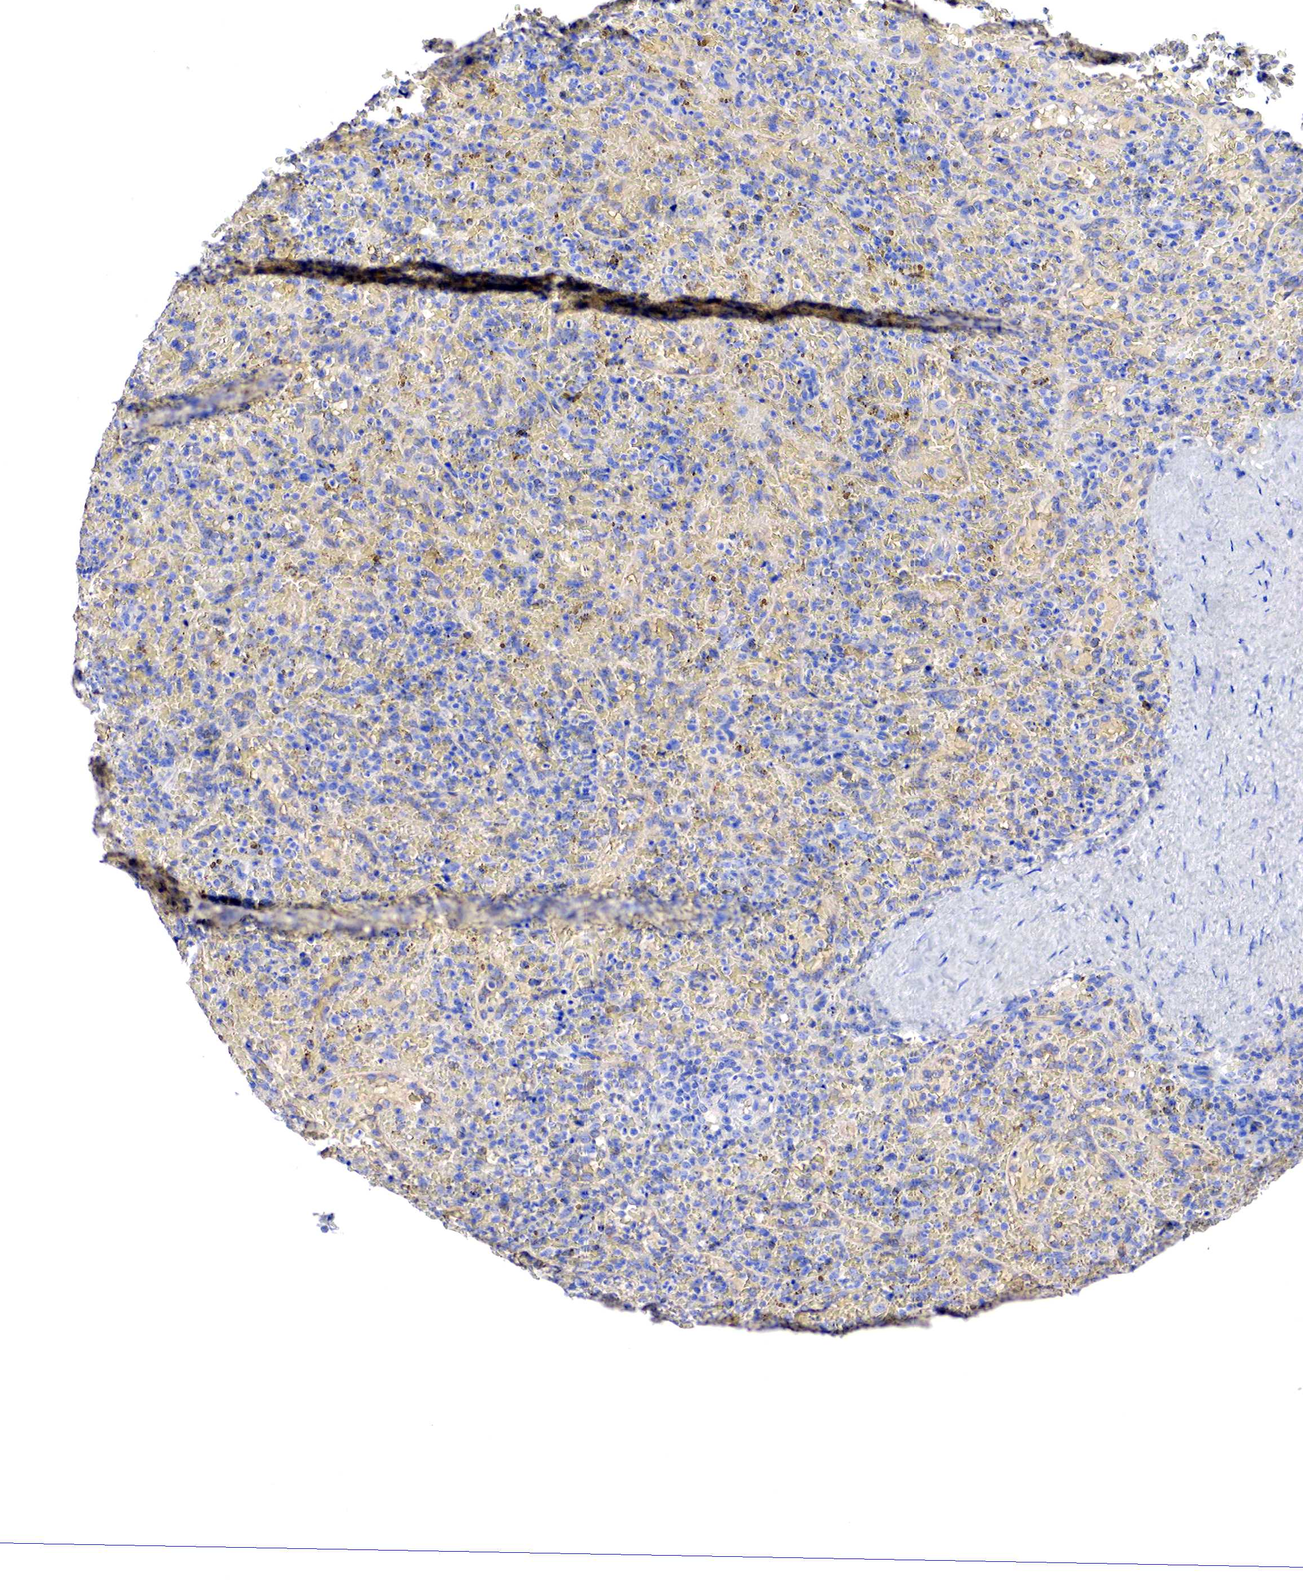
{"staining": {"intensity": "negative", "quantity": "none", "location": "none"}, "tissue": "lymphoma", "cell_type": "Tumor cells", "image_type": "cancer", "snomed": [{"axis": "morphology", "description": "Malignant lymphoma, non-Hodgkin's type, High grade"}, {"axis": "topography", "description": "Spleen"}, {"axis": "topography", "description": "Lymph node"}], "caption": "An image of lymphoma stained for a protein exhibits no brown staining in tumor cells.", "gene": "RDX", "patient": {"sex": "female", "age": 70}}